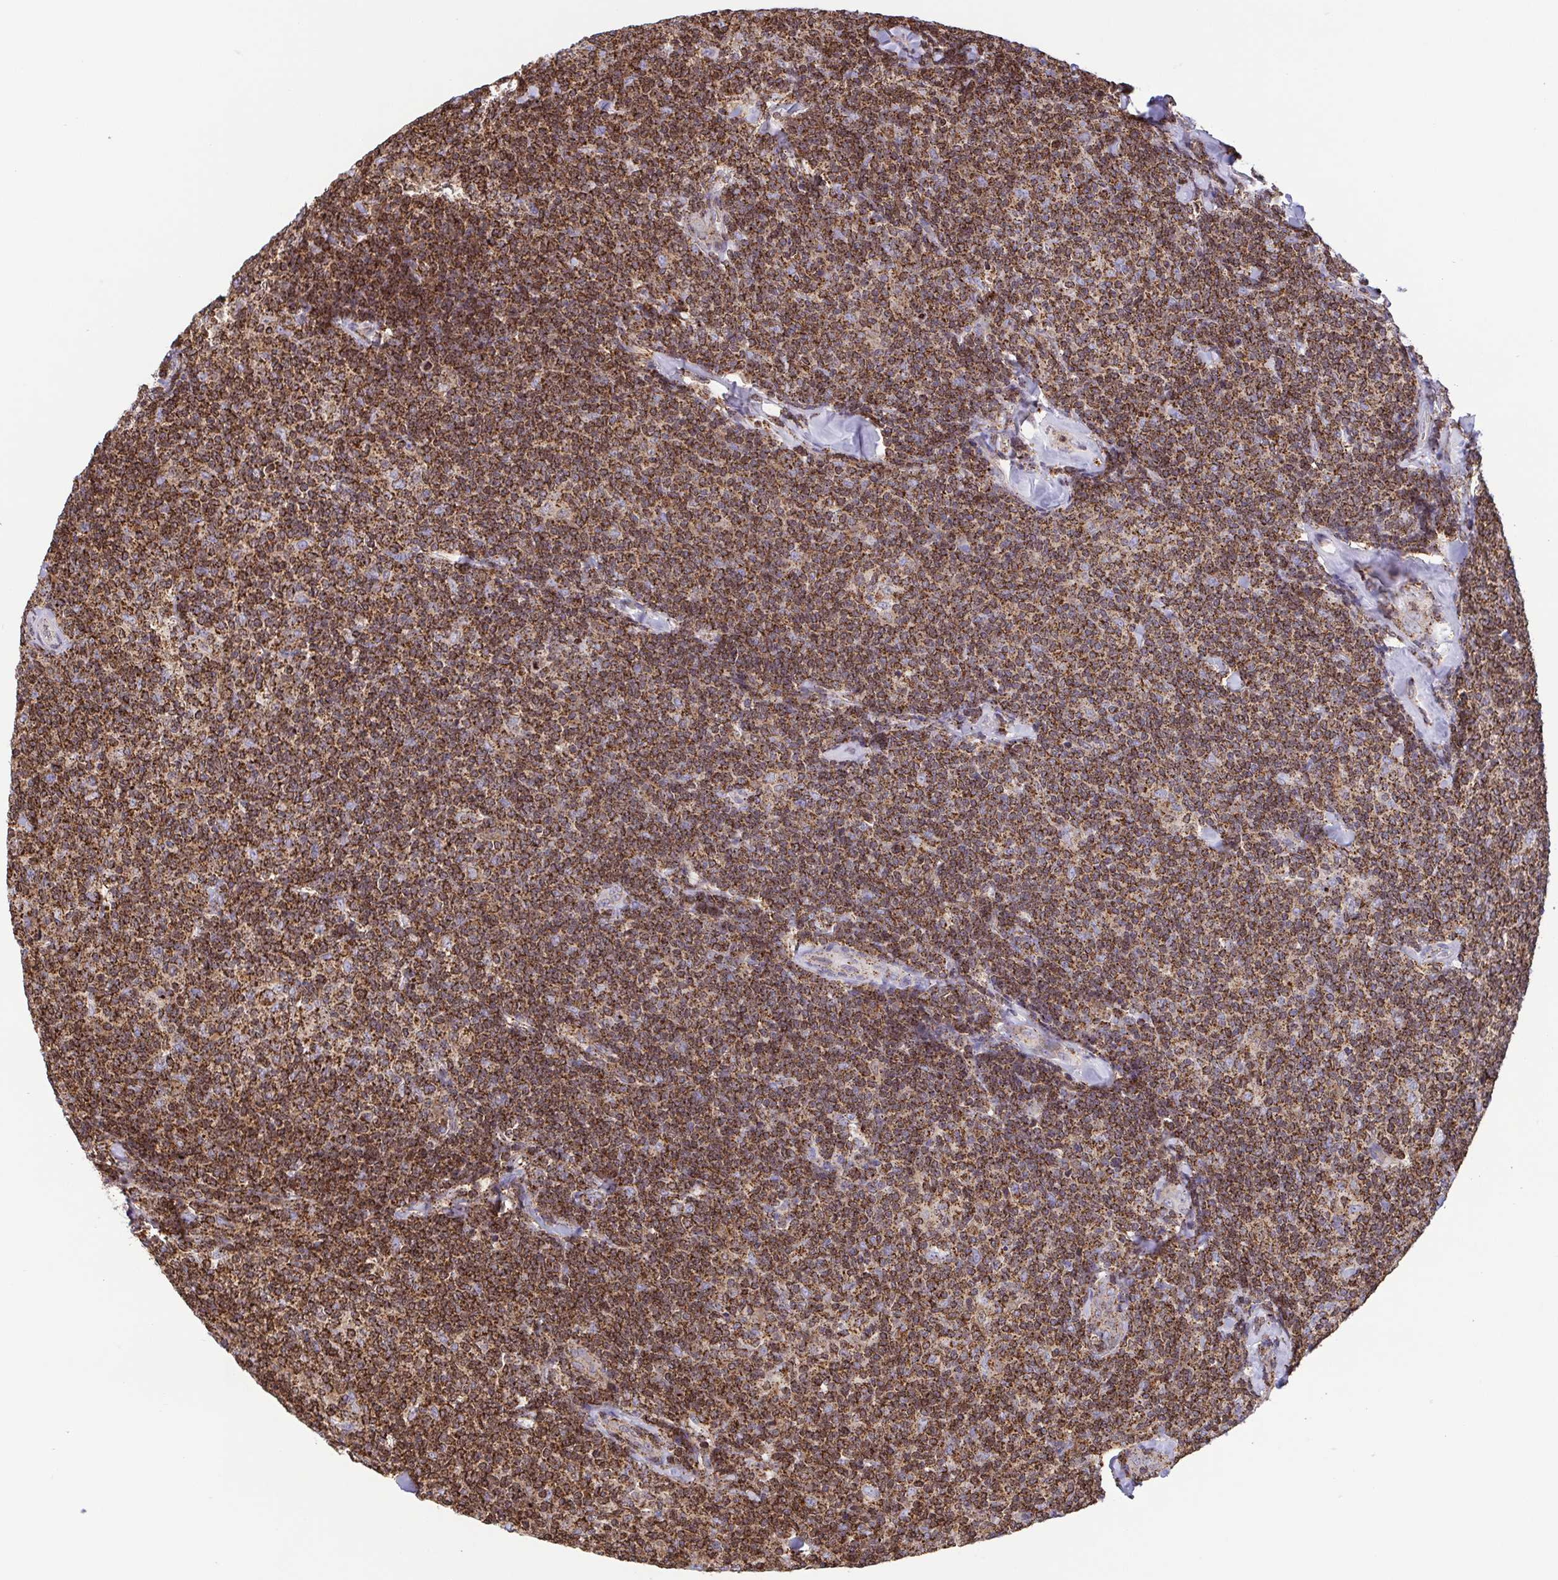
{"staining": {"intensity": "strong", "quantity": ">75%", "location": "cytoplasmic/membranous"}, "tissue": "lymphoma", "cell_type": "Tumor cells", "image_type": "cancer", "snomed": [{"axis": "morphology", "description": "Malignant lymphoma, non-Hodgkin's type, Low grade"}, {"axis": "topography", "description": "Lymph node"}], "caption": "This micrograph displays malignant lymphoma, non-Hodgkin's type (low-grade) stained with IHC to label a protein in brown. The cytoplasmic/membranous of tumor cells show strong positivity for the protein. Nuclei are counter-stained blue.", "gene": "CHMP1B", "patient": {"sex": "female", "age": 56}}